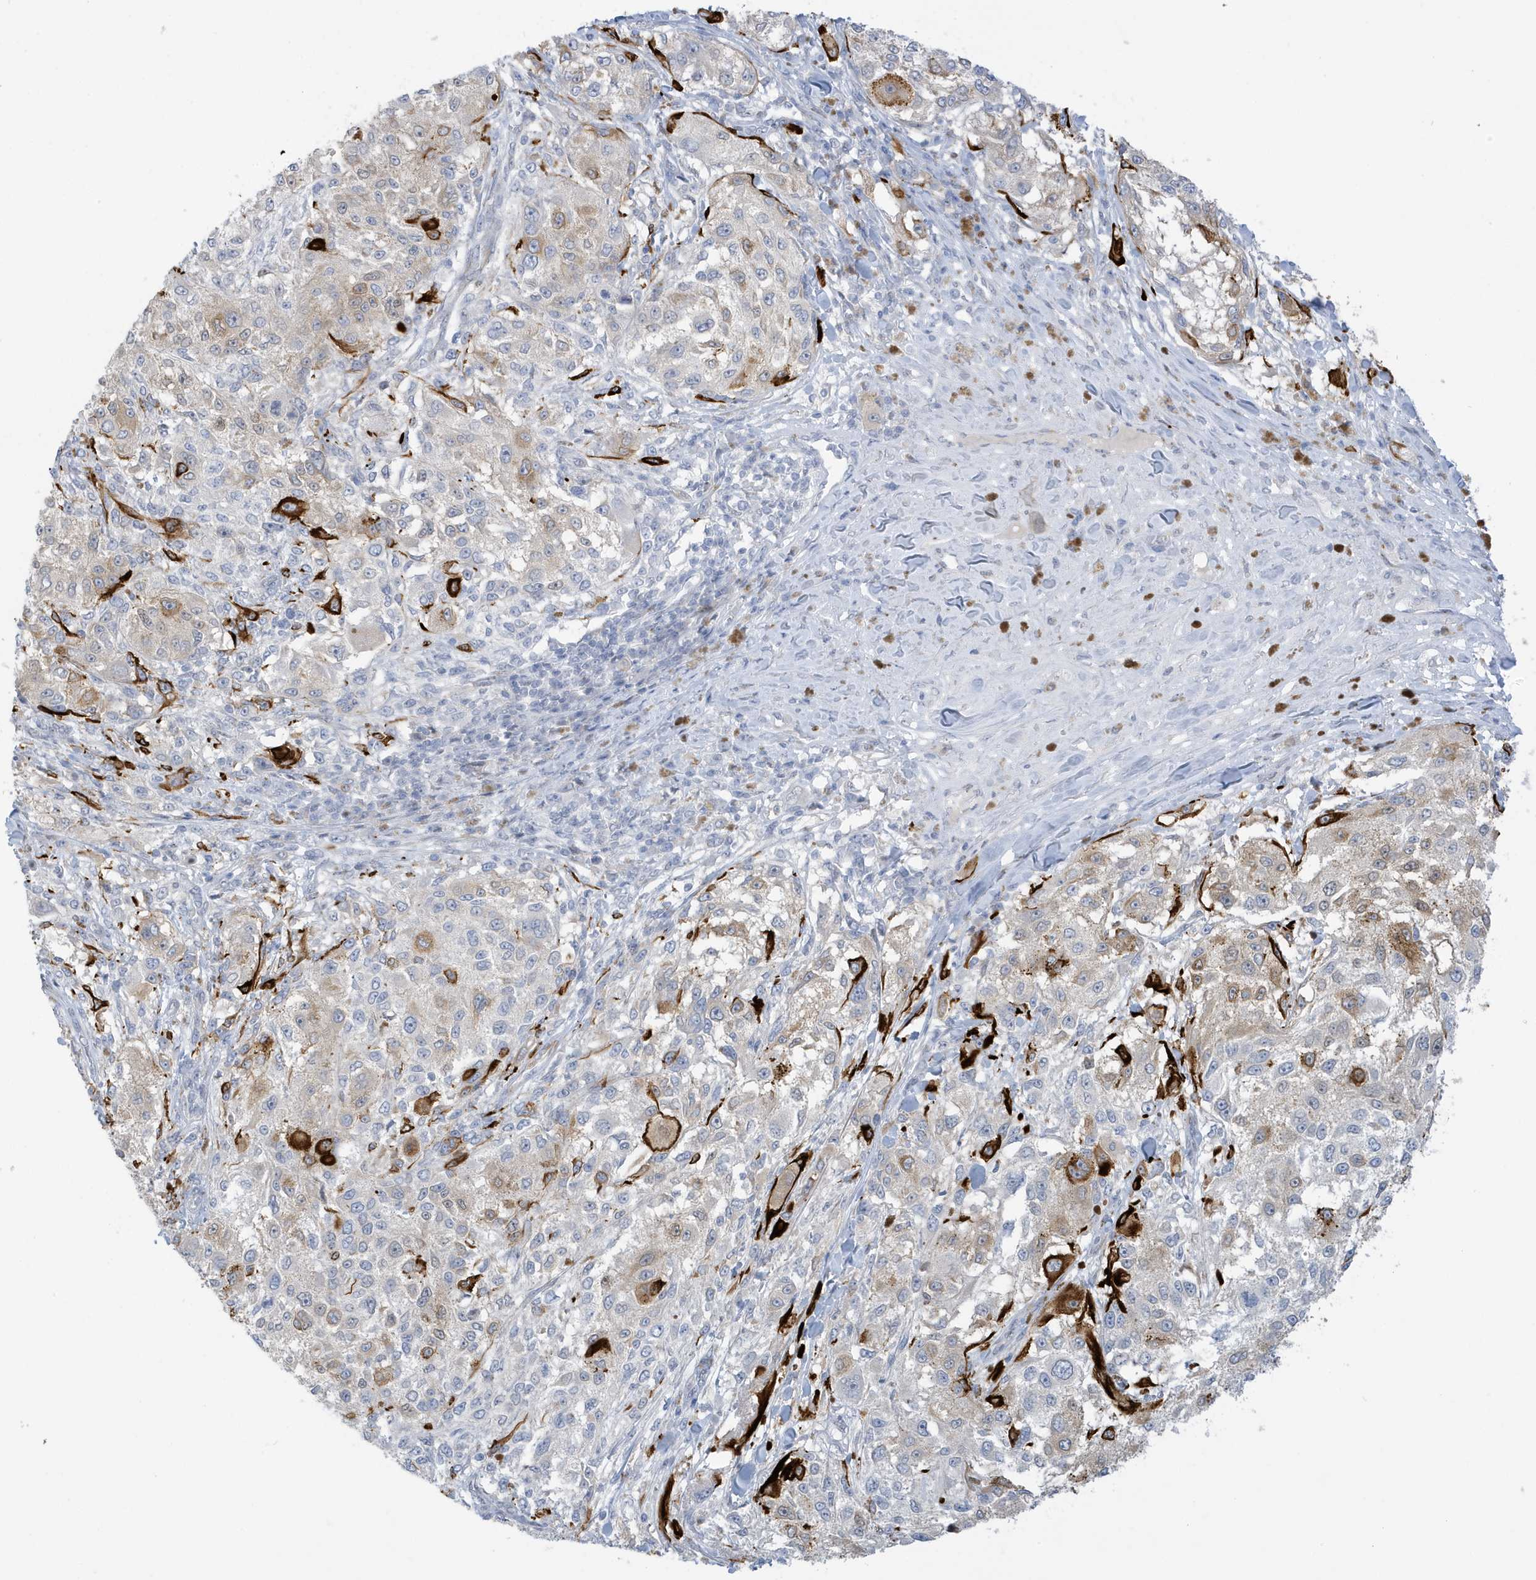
{"staining": {"intensity": "strong", "quantity": "<25%", "location": "cytoplasmic/membranous"}, "tissue": "melanoma", "cell_type": "Tumor cells", "image_type": "cancer", "snomed": [{"axis": "morphology", "description": "Necrosis, NOS"}, {"axis": "morphology", "description": "Malignant melanoma, NOS"}, {"axis": "topography", "description": "Skin"}], "caption": "Strong cytoplasmic/membranous protein positivity is appreciated in approximately <25% of tumor cells in malignant melanoma. Nuclei are stained in blue.", "gene": "PERM1", "patient": {"sex": "female", "age": 87}}